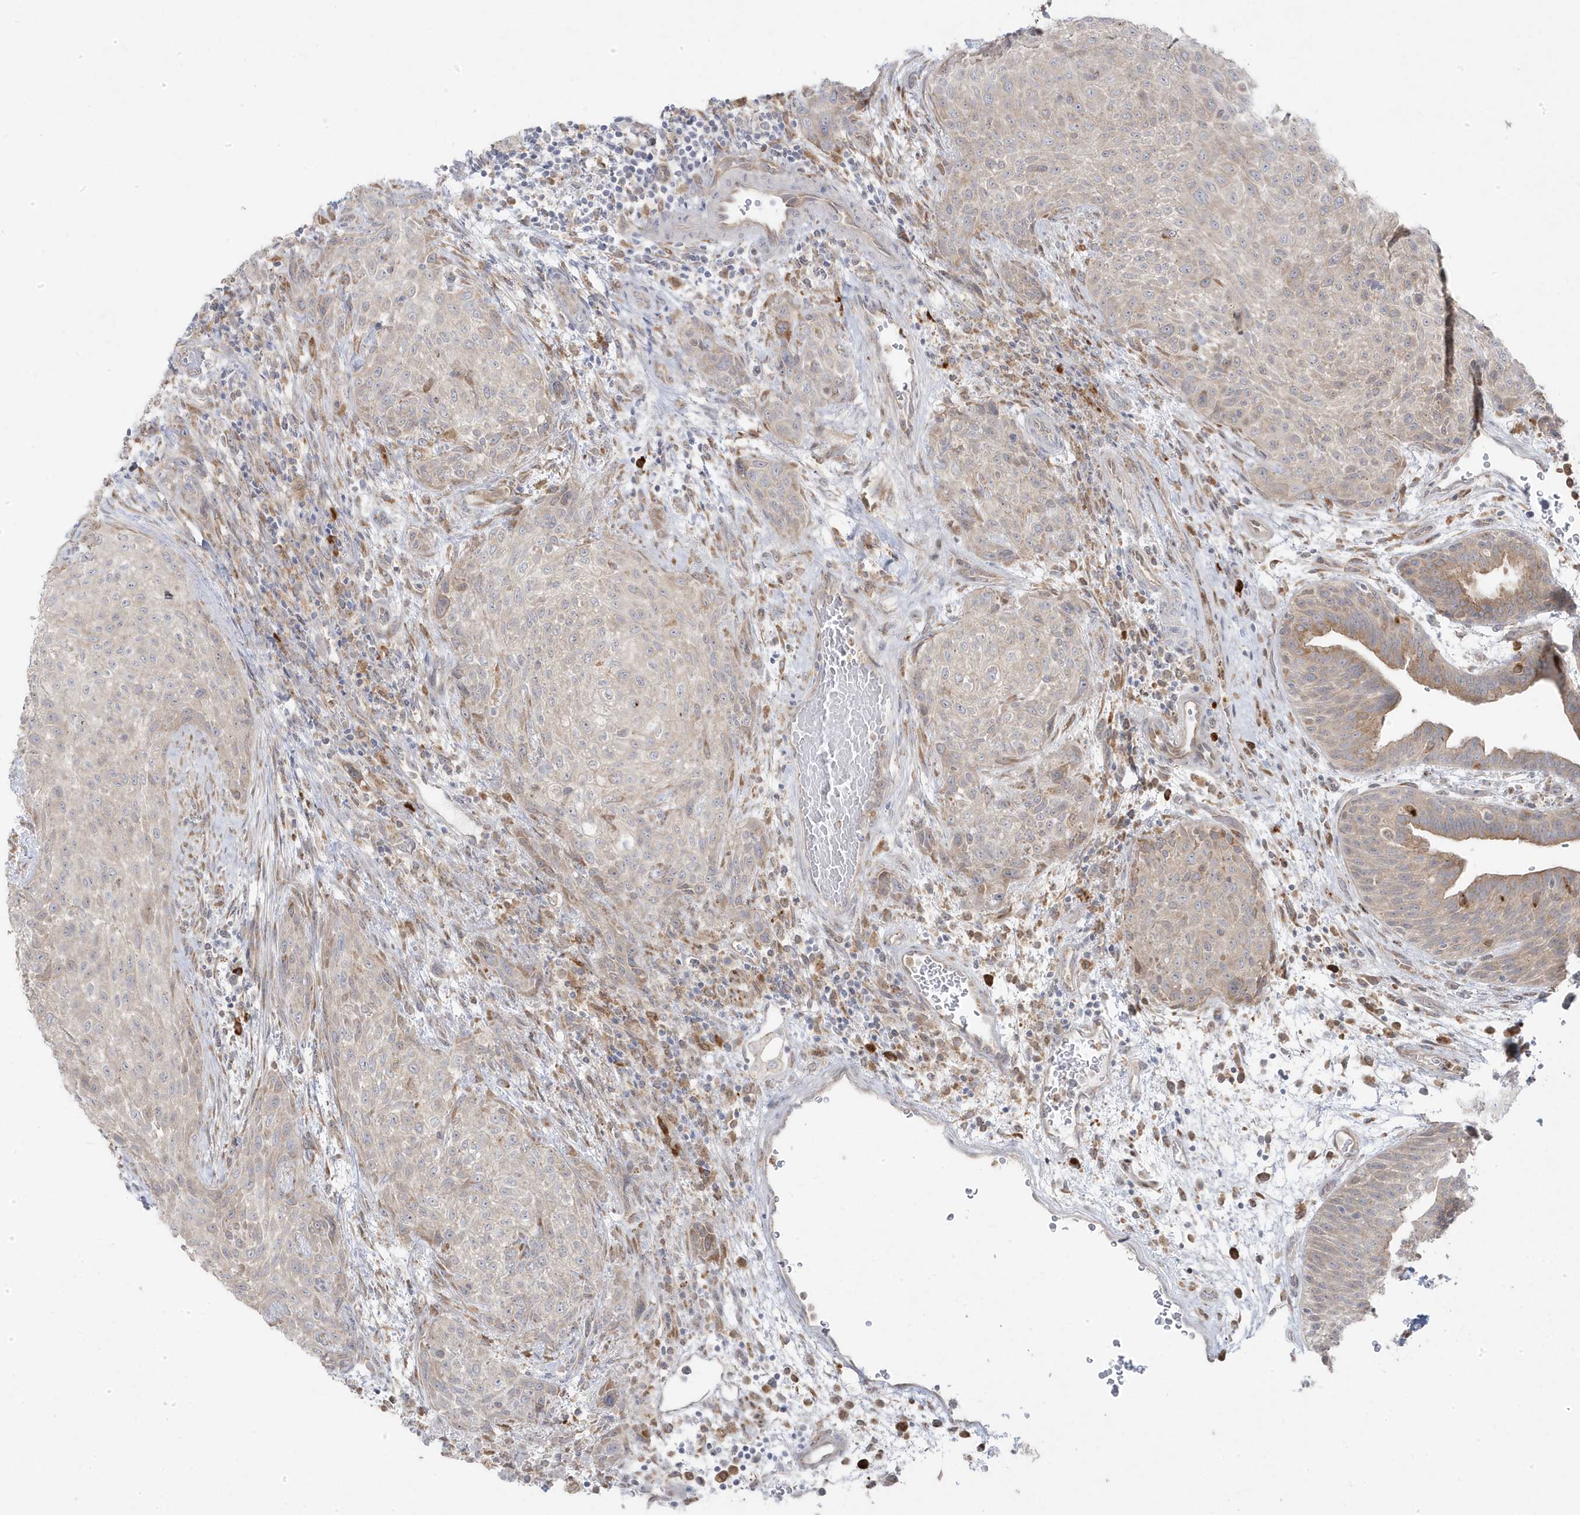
{"staining": {"intensity": "negative", "quantity": "none", "location": "none"}, "tissue": "urothelial cancer", "cell_type": "Tumor cells", "image_type": "cancer", "snomed": [{"axis": "morphology", "description": "Urothelial carcinoma, High grade"}, {"axis": "topography", "description": "Urinary bladder"}], "caption": "Urothelial cancer stained for a protein using IHC reveals no expression tumor cells.", "gene": "ZNF654", "patient": {"sex": "male", "age": 35}}